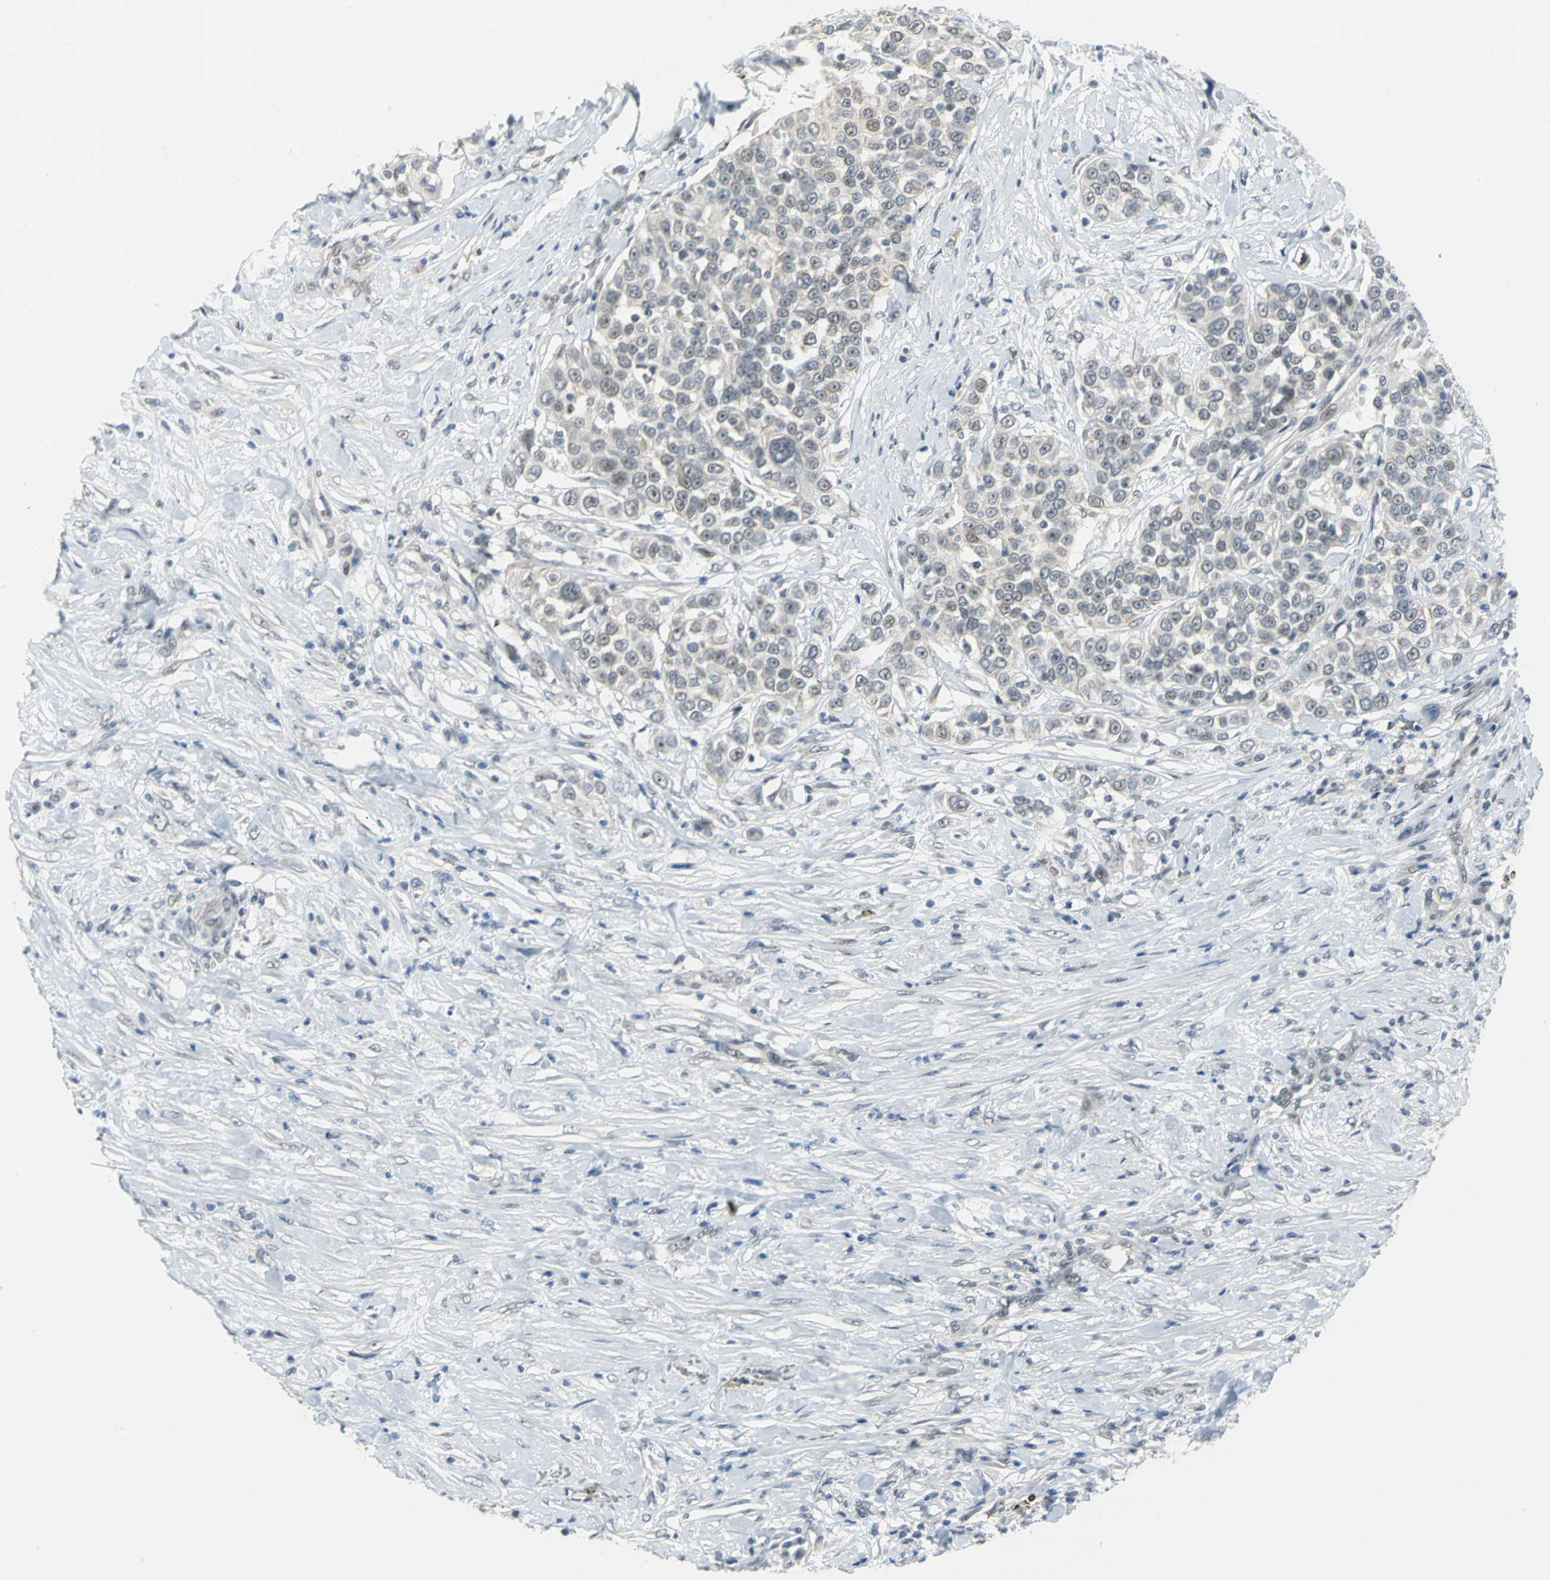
{"staining": {"intensity": "weak", "quantity": "25%-75%", "location": "nuclear"}, "tissue": "urothelial cancer", "cell_type": "Tumor cells", "image_type": "cancer", "snomed": [{"axis": "morphology", "description": "Urothelial carcinoma, High grade"}, {"axis": "topography", "description": "Urinary bladder"}], "caption": "Immunohistochemistry (IHC) staining of high-grade urothelial carcinoma, which demonstrates low levels of weak nuclear expression in about 25%-75% of tumor cells indicating weak nuclear protein positivity. The staining was performed using DAB (brown) for protein detection and nuclei were counterstained in hematoxylin (blue).", "gene": "GLI3", "patient": {"sex": "female", "age": 80}}